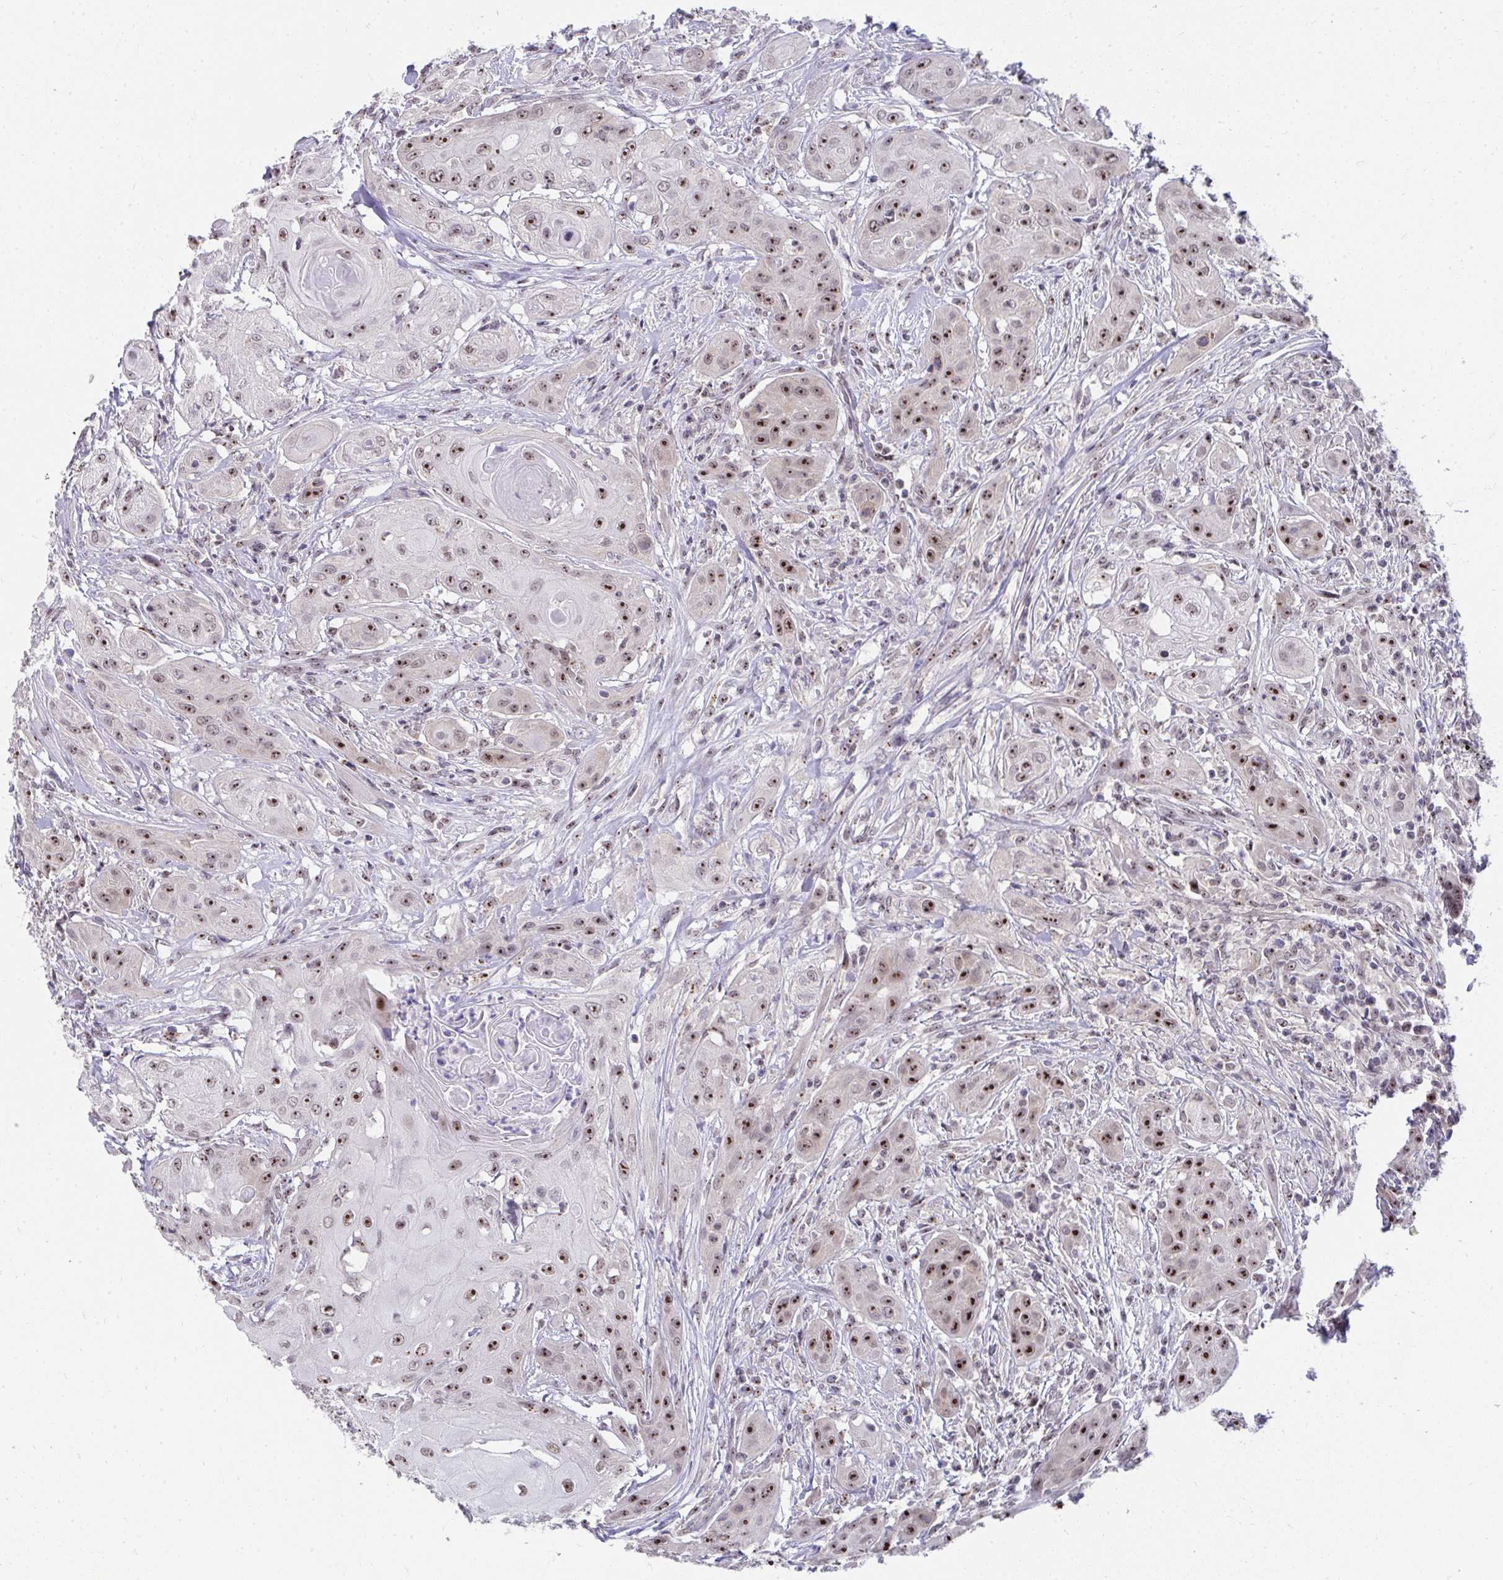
{"staining": {"intensity": "strong", "quantity": "25%-75%", "location": "nuclear"}, "tissue": "head and neck cancer", "cell_type": "Tumor cells", "image_type": "cancer", "snomed": [{"axis": "morphology", "description": "Squamous cell carcinoma, NOS"}, {"axis": "topography", "description": "Oral tissue"}, {"axis": "topography", "description": "Head-Neck"}, {"axis": "topography", "description": "Neck, NOS"}], "caption": "IHC staining of head and neck cancer, which shows high levels of strong nuclear staining in approximately 25%-75% of tumor cells indicating strong nuclear protein expression. The staining was performed using DAB (3,3'-diaminobenzidine) (brown) for protein detection and nuclei were counterstained in hematoxylin (blue).", "gene": "HIRA", "patient": {"sex": "female", "age": 55}}